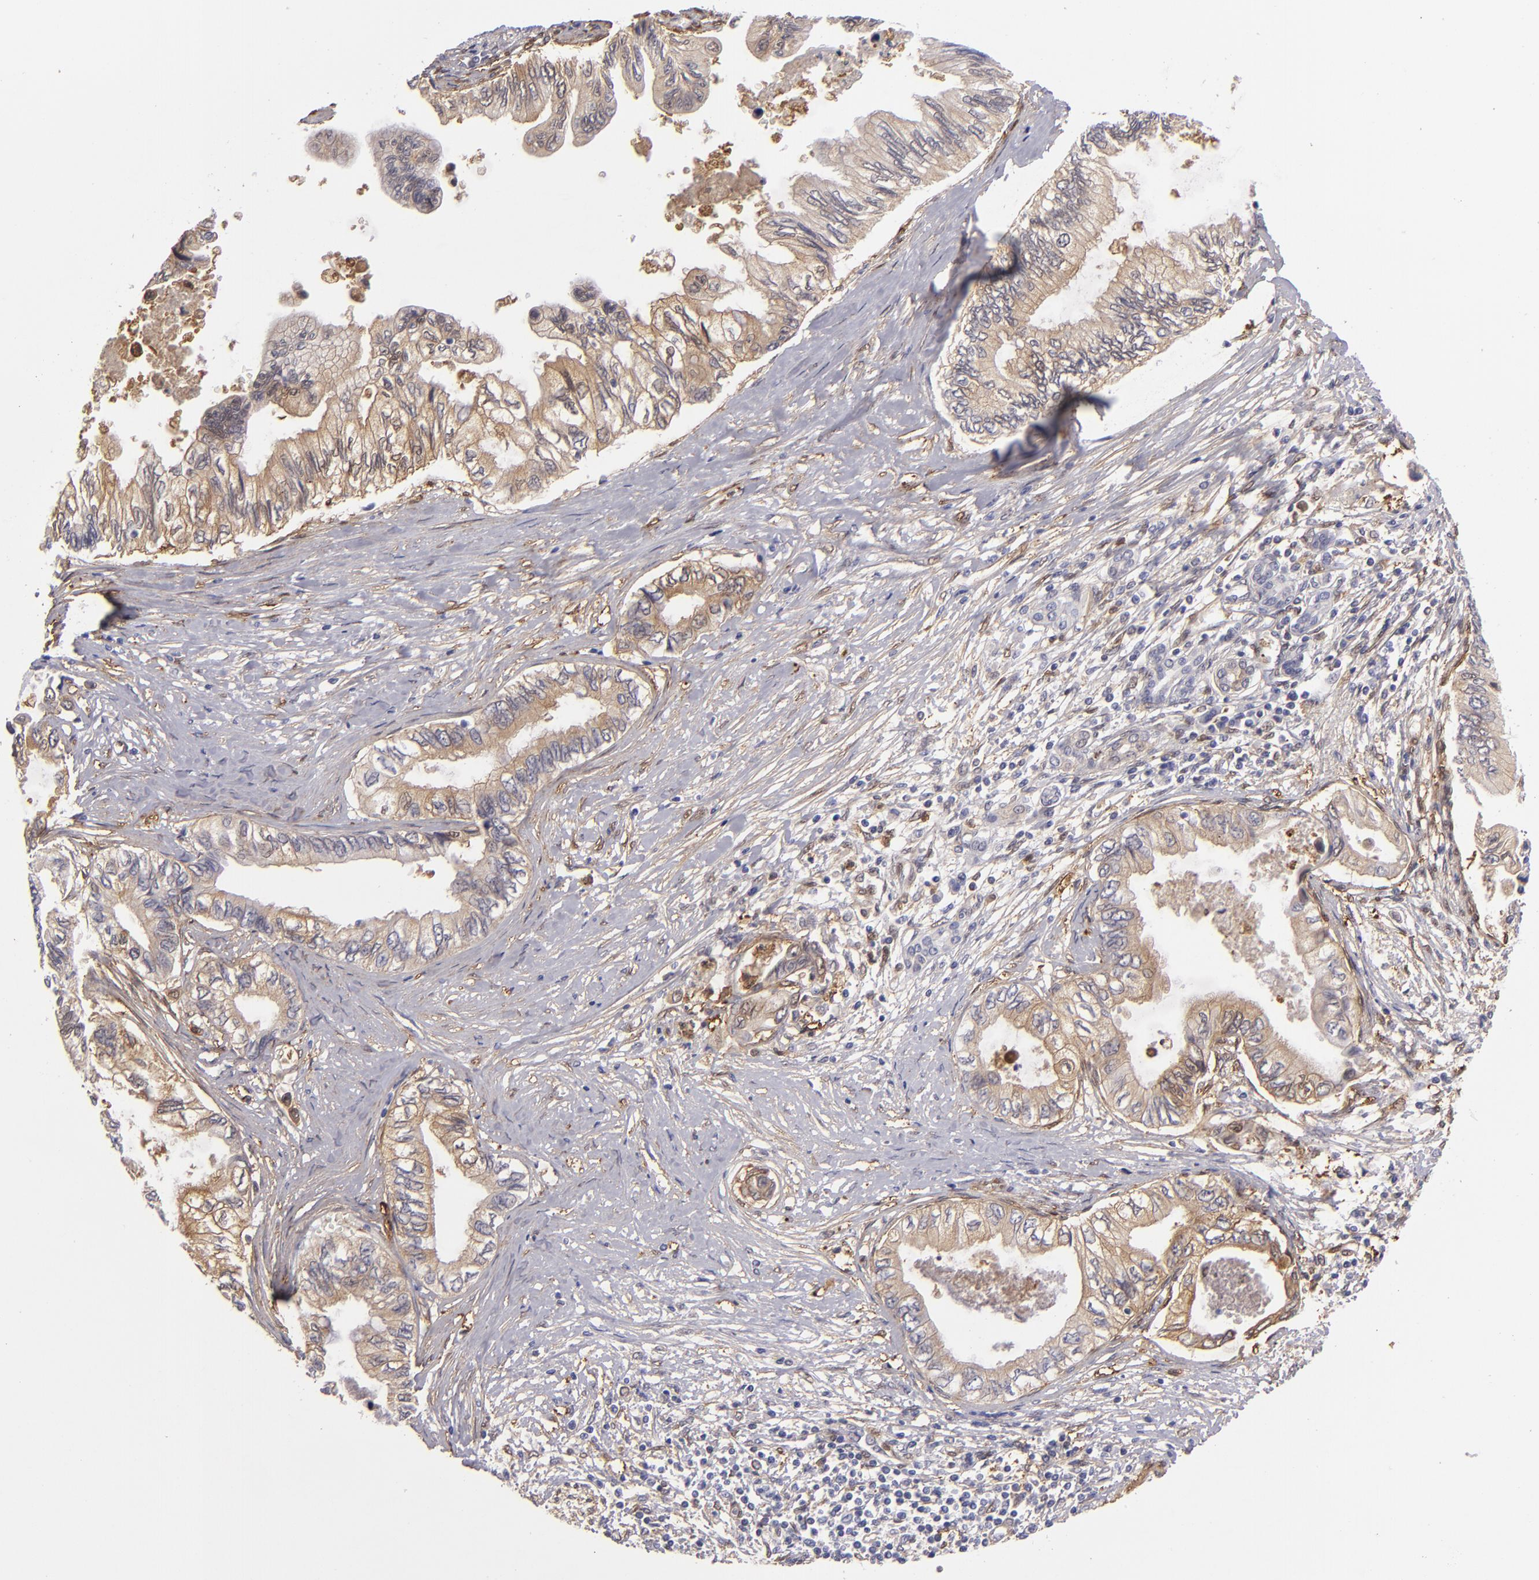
{"staining": {"intensity": "weak", "quantity": ">75%", "location": "cytoplasmic/membranous"}, "tissue": "pancreatic cancer", "cell_type": "Tumor cells", "image_type": "cancer", "snomed": [{"axis": "morphology", "description": "Adenocarcinoma, NOS"}, {"axis": "topography", "description": "Pancreas"}], "caption": "Immunohistochemical staining of pancreatic adenocarcinoma demonstrates weak cytoplasmic/membranous protein positivity in about >75% of tumor cells.", "gene": "VCL", "patient": {"sex": "female", "age": 66}}